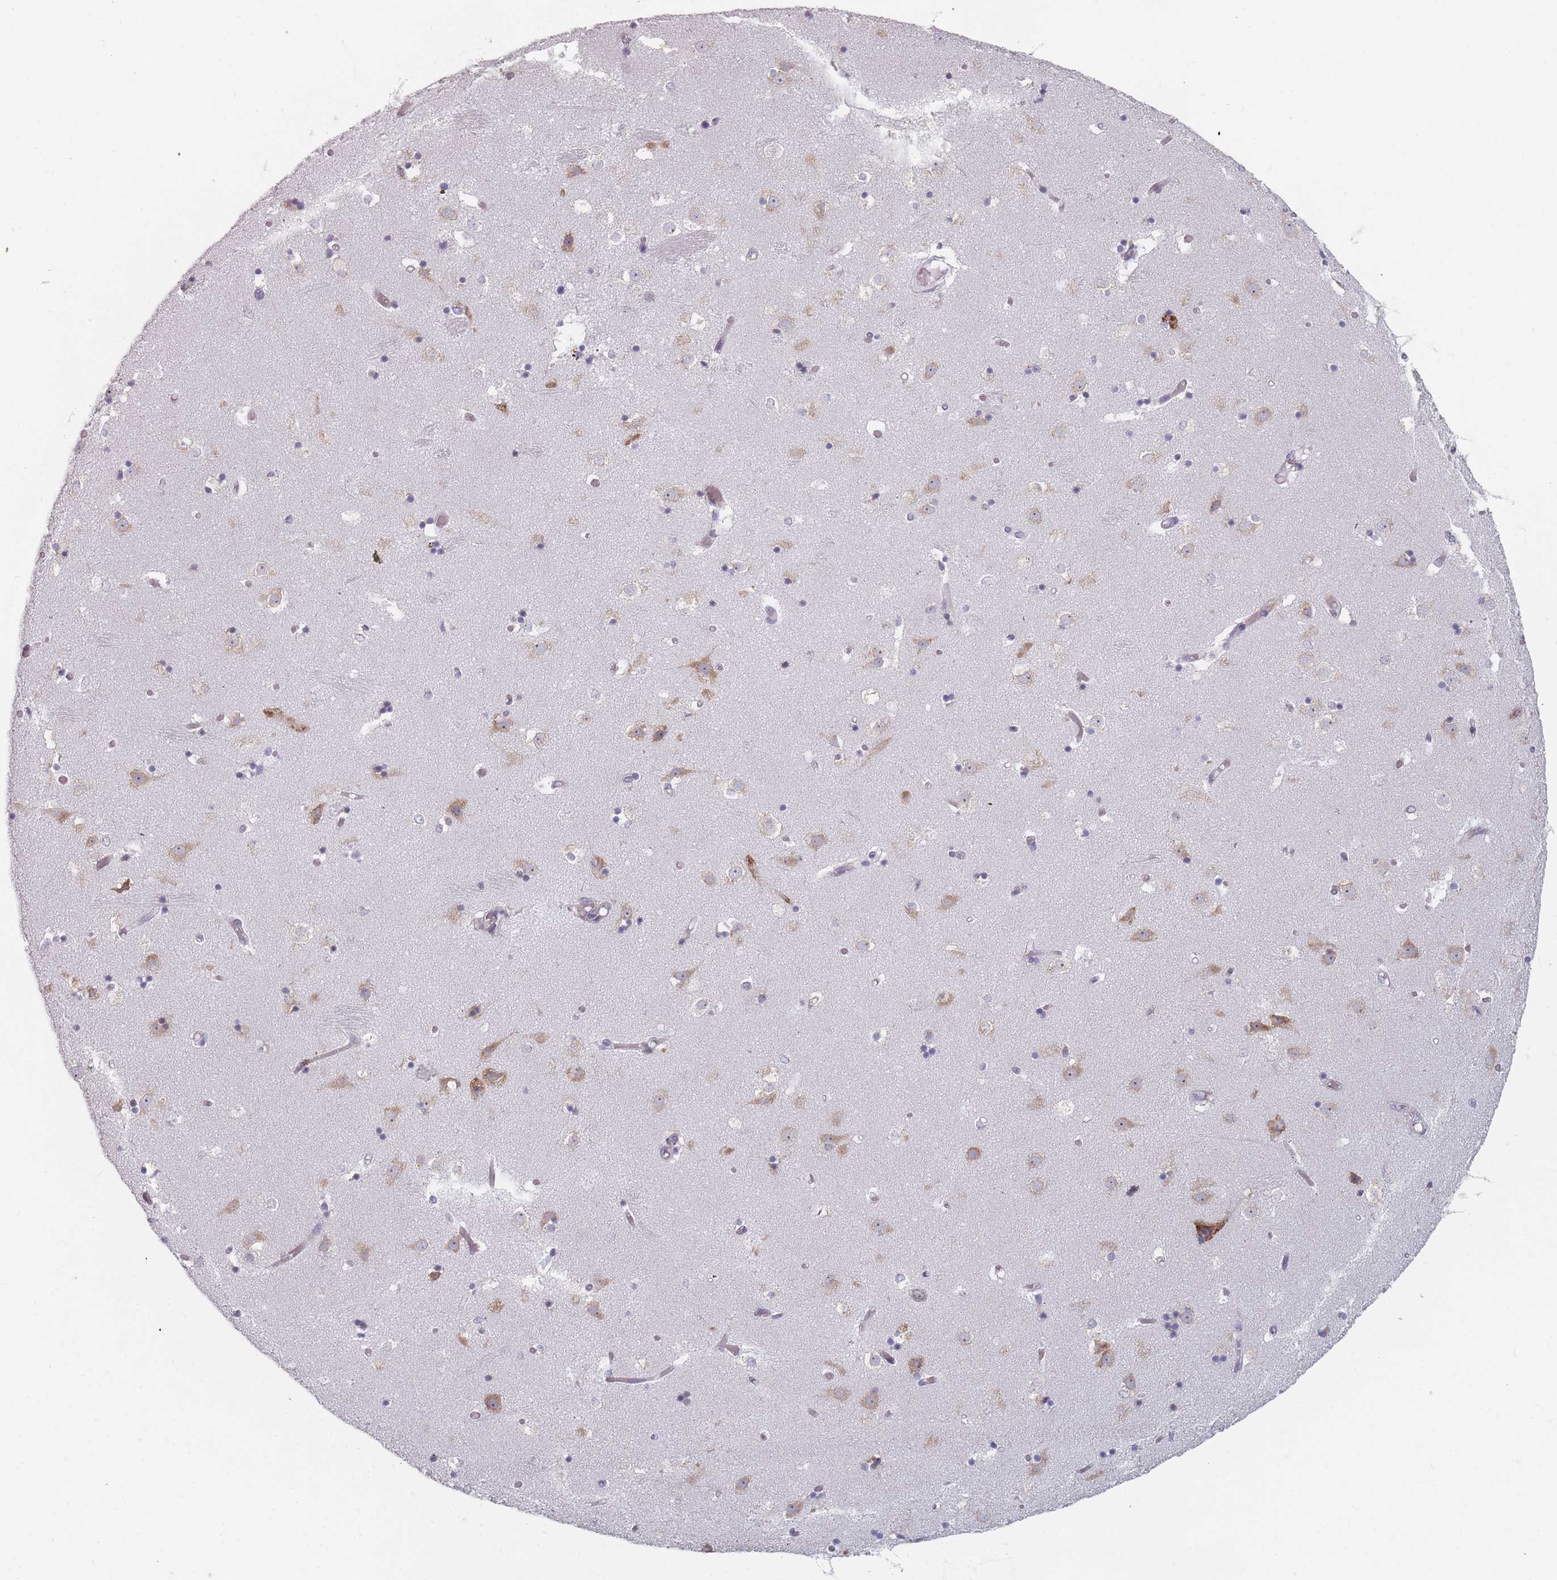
{"staining": {"intensity": "negative", "quantity": "none", "location": "none"}, "tissue": "caudate", "cell_type": "Glial cells", "image_type": "normal", "snomed": [{"axis": "morphology", "description": "Normal tissue, NOS"}, {"axis": "topography", "description": "Lateral ventricle wall"}], "caption": "Immunohistochemistry of benign caudate shows no positivity in glial cells. (IHC, brightfield microscopy, high magnification).", "gene": "CACNG5", "patient": {"sex": "female", "age": 52}}